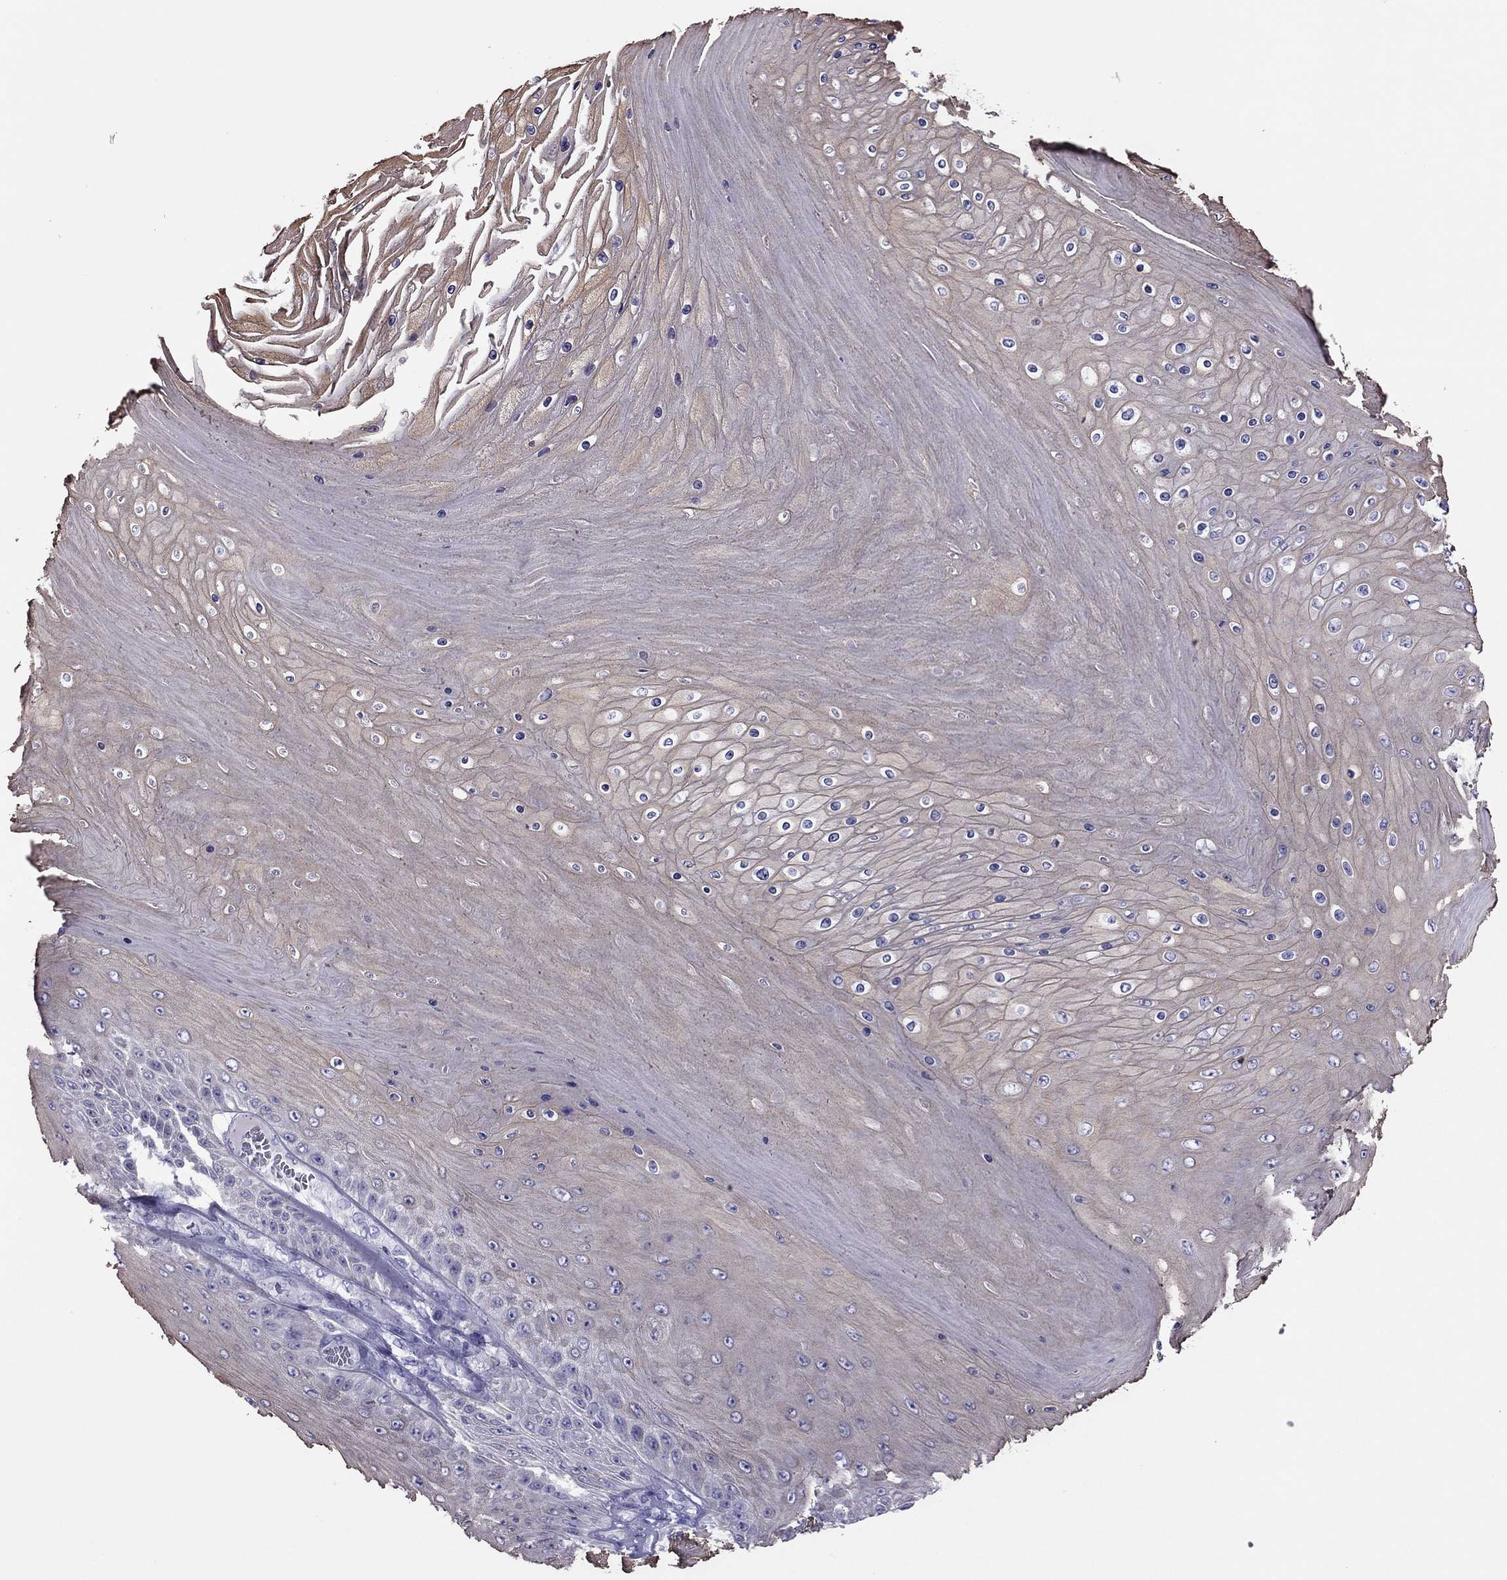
{"staining": {"intensity": "negative", "quantity": "none", "location": "none"}, "tissue": "skin cancer", "cell_type": "Tumor cells", "image_type": "cancer", "snomed": [{"axis": "morphology", "description": "Squamous cell carcinoma, NOS"}, {"axis": "topography", "description": "Skin"}], "caption": "Human squamous cell carcinoma (skin) stained for a protein using IHC displays no positivity in tumor cells.", "gene": "MAEL", "patient": {"sex": "male", "age": 62}}